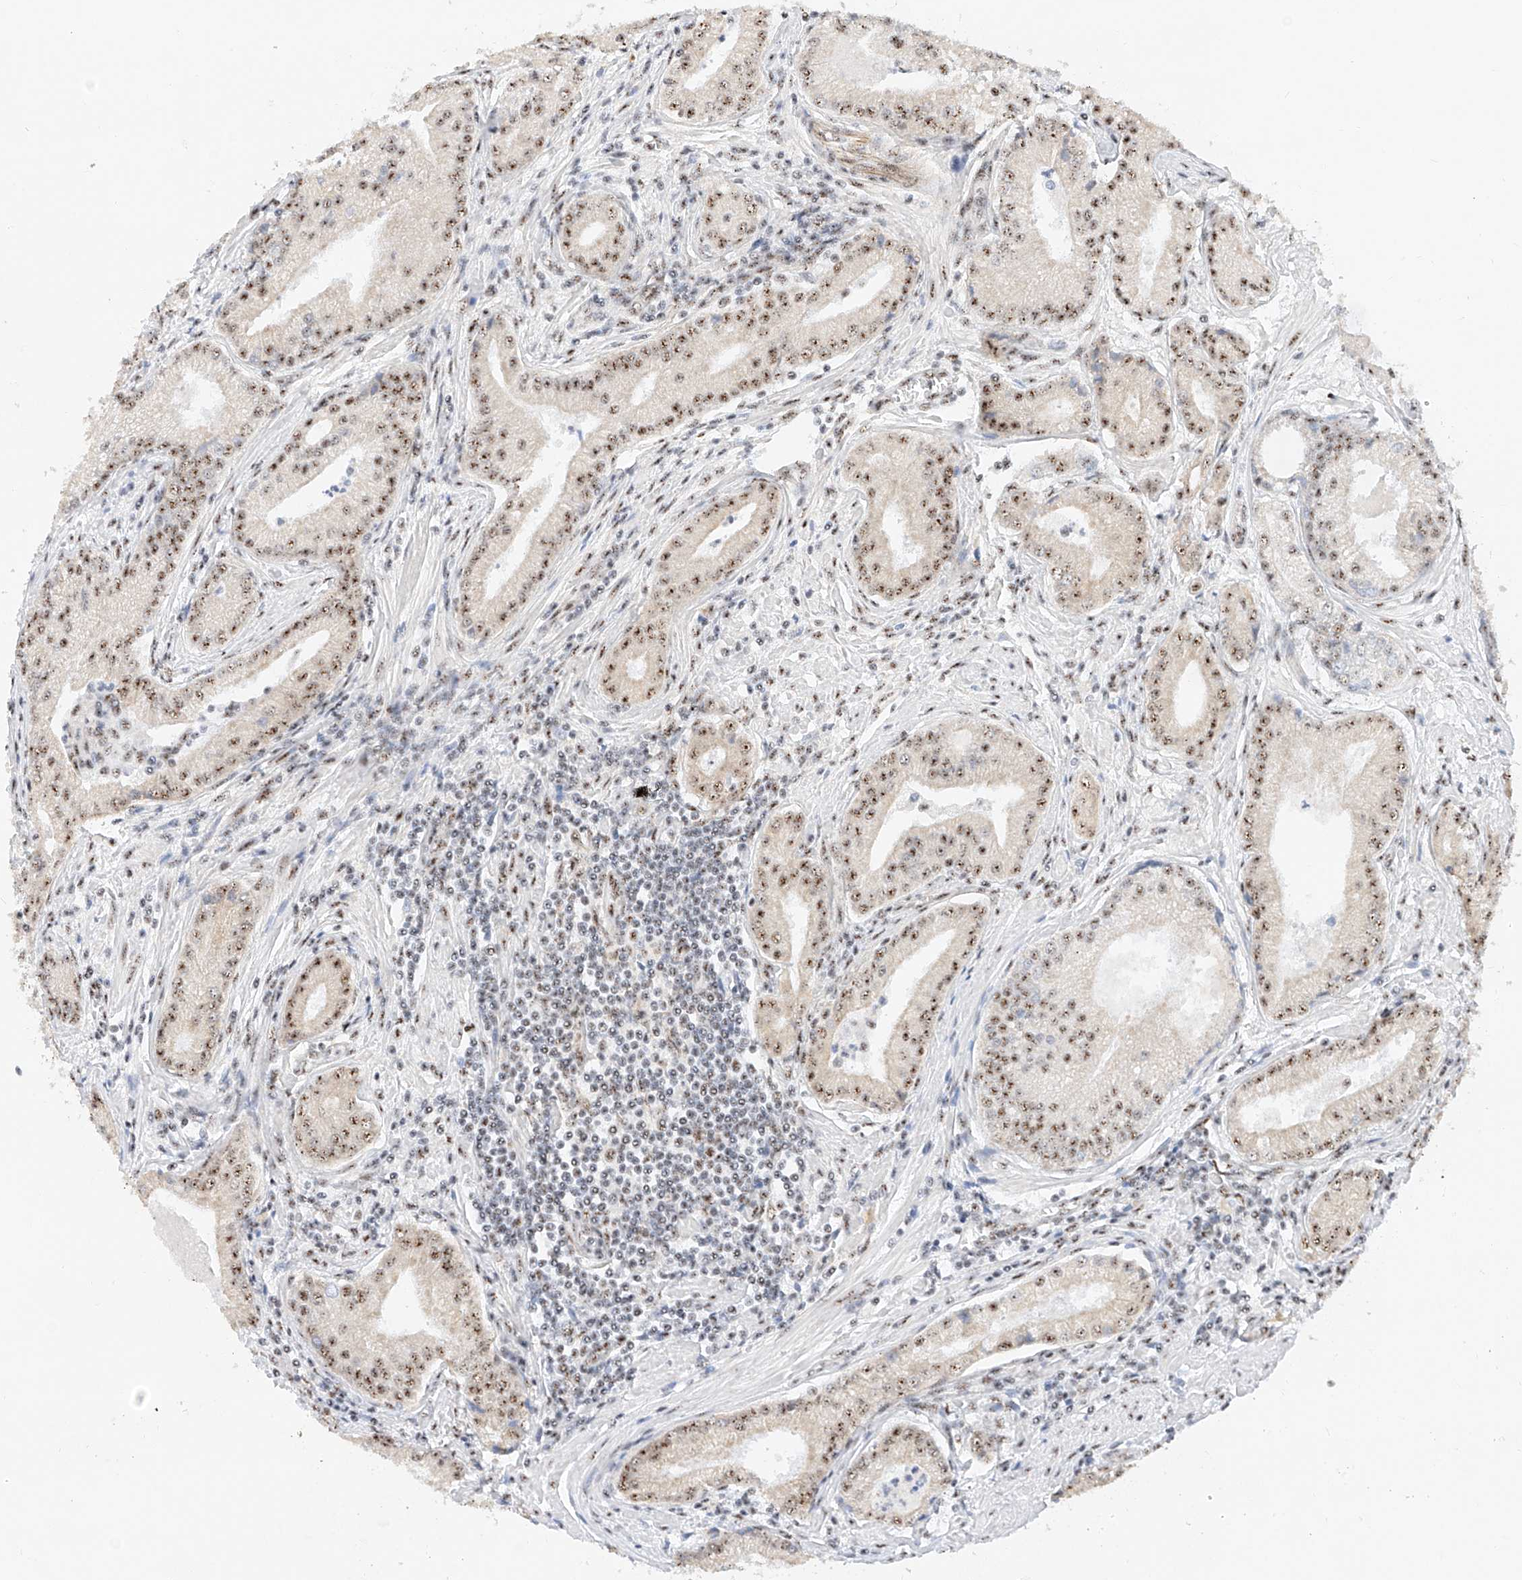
{"staining": {"intensity": "moderate", "quantity": ">75%", "location": "nuclear"}, "tissue": "prostate cancer", "cell_type": "Tumor cells", "image_type": "cancer", "snomed": [{"axis": "morphology", "description": "Adenocarcinoma, Low grade"}, {"axis": "topography", "description": "Prostate"}], "caption": "Prostate cancer stained with DAB (3,3'-diaminobenzidine) IHC demonstrates medium levels of moderate nuclear positivity in approximately >75% of tumor cells. (brown staining indicates protein expression, while blue staining denotes nuclei).", "gene": "ATXN7L2", "patient": {"sex": "male", "age": 54}}